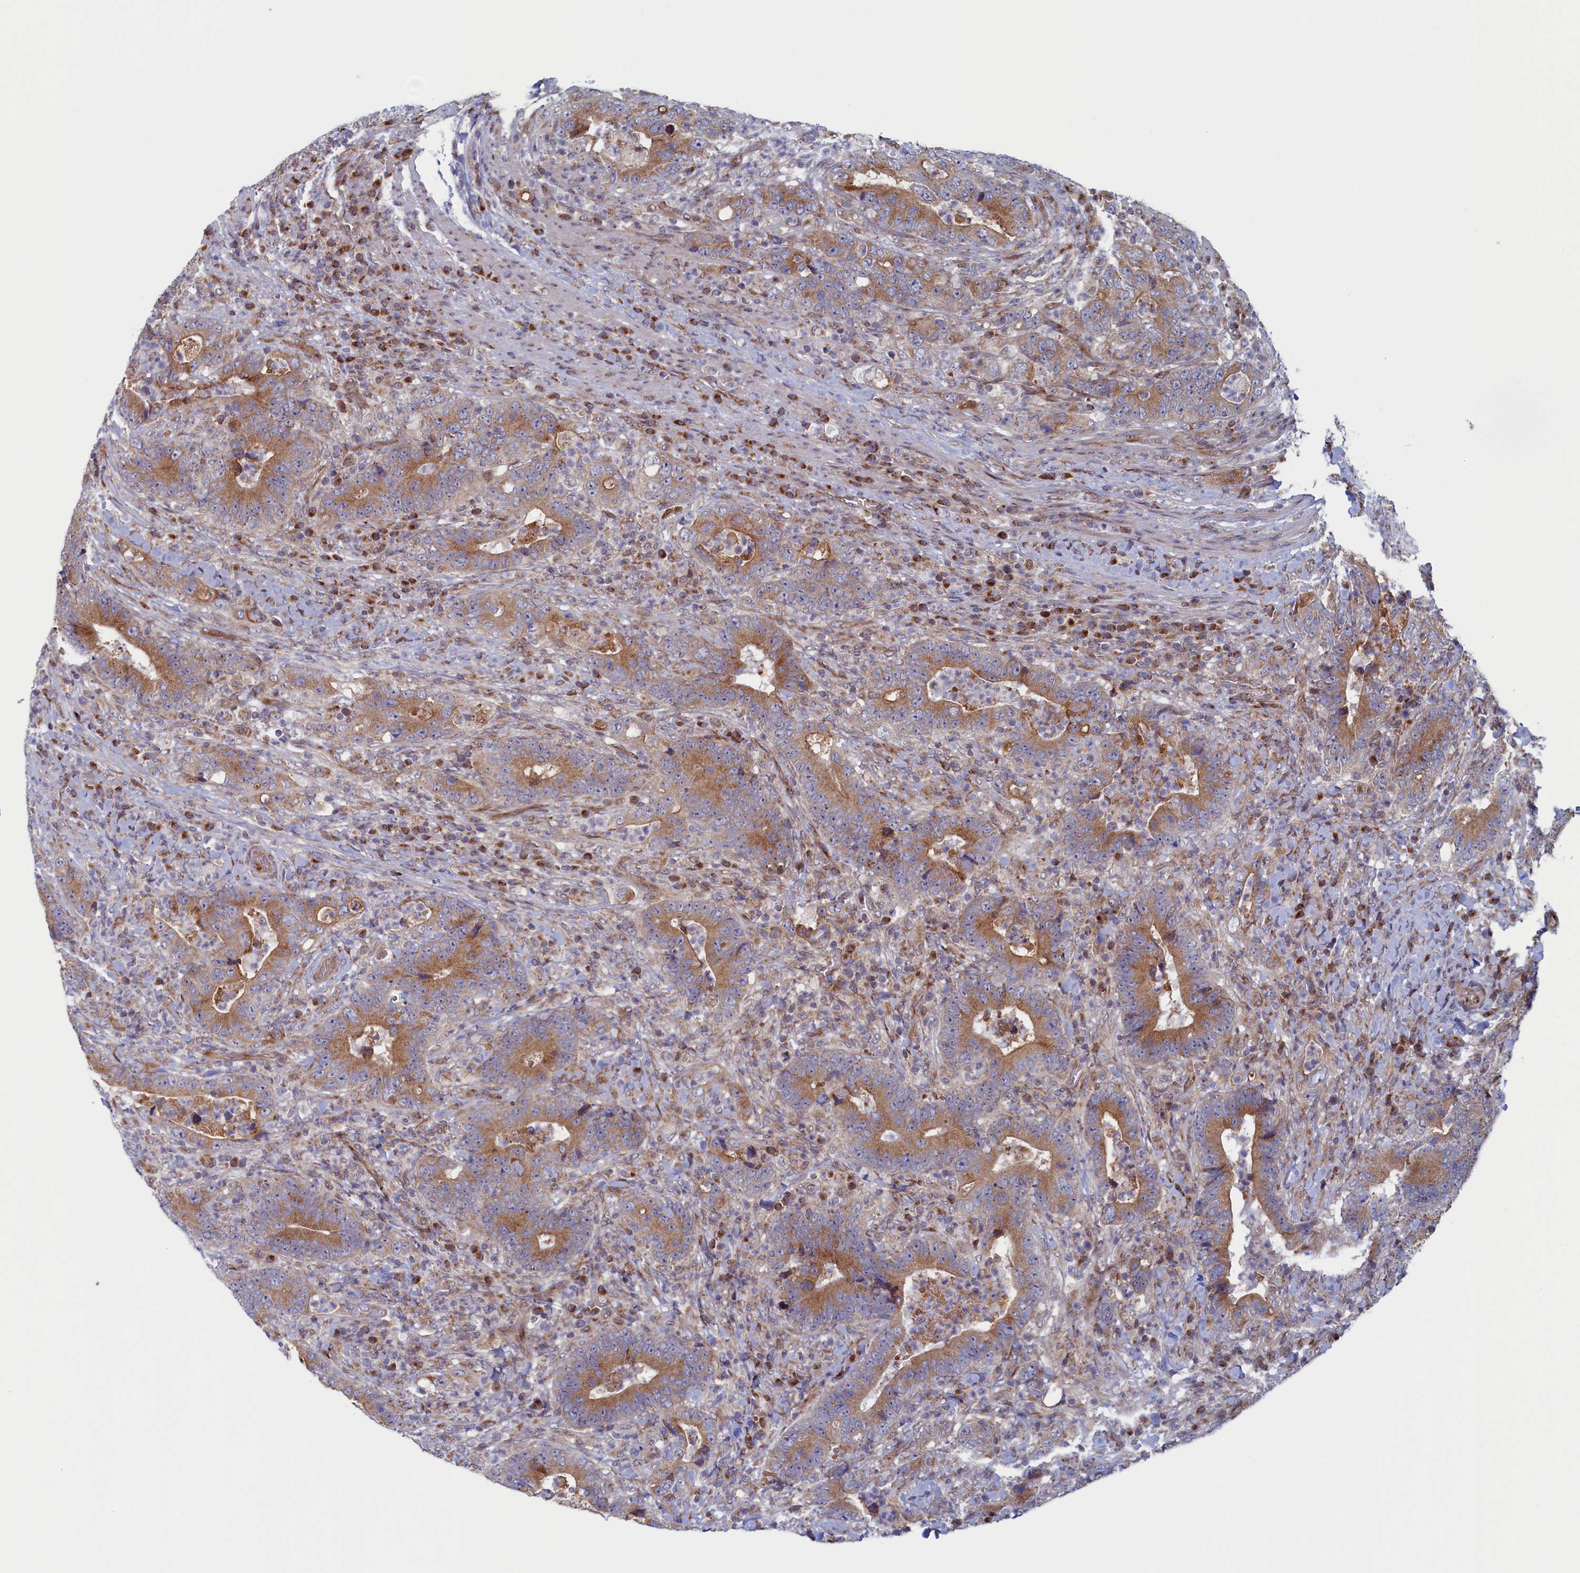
{"staining": {"intensity": "moderate", "quantity": ">75%", "location": "cytoplasmic/membranous"}, "tissue": "colorectal cancer", "cell_type": "Tumor cells", "image_type": "cancer", "snomed": [{"axis": "morphology", "description": "Adenocarcinoma, NOS"}, {"axis": "topography", "description": "Colon"}], "caption": "A histopathology image showing moderate cytoplasmic/membranous expression in about >75% of tumor cells in adenocarcinoma (colorectal), as visualized by brown immunohistochemical staining.", "gene": "MTFMT", "patient": {"sex": "female", "age": 75}}